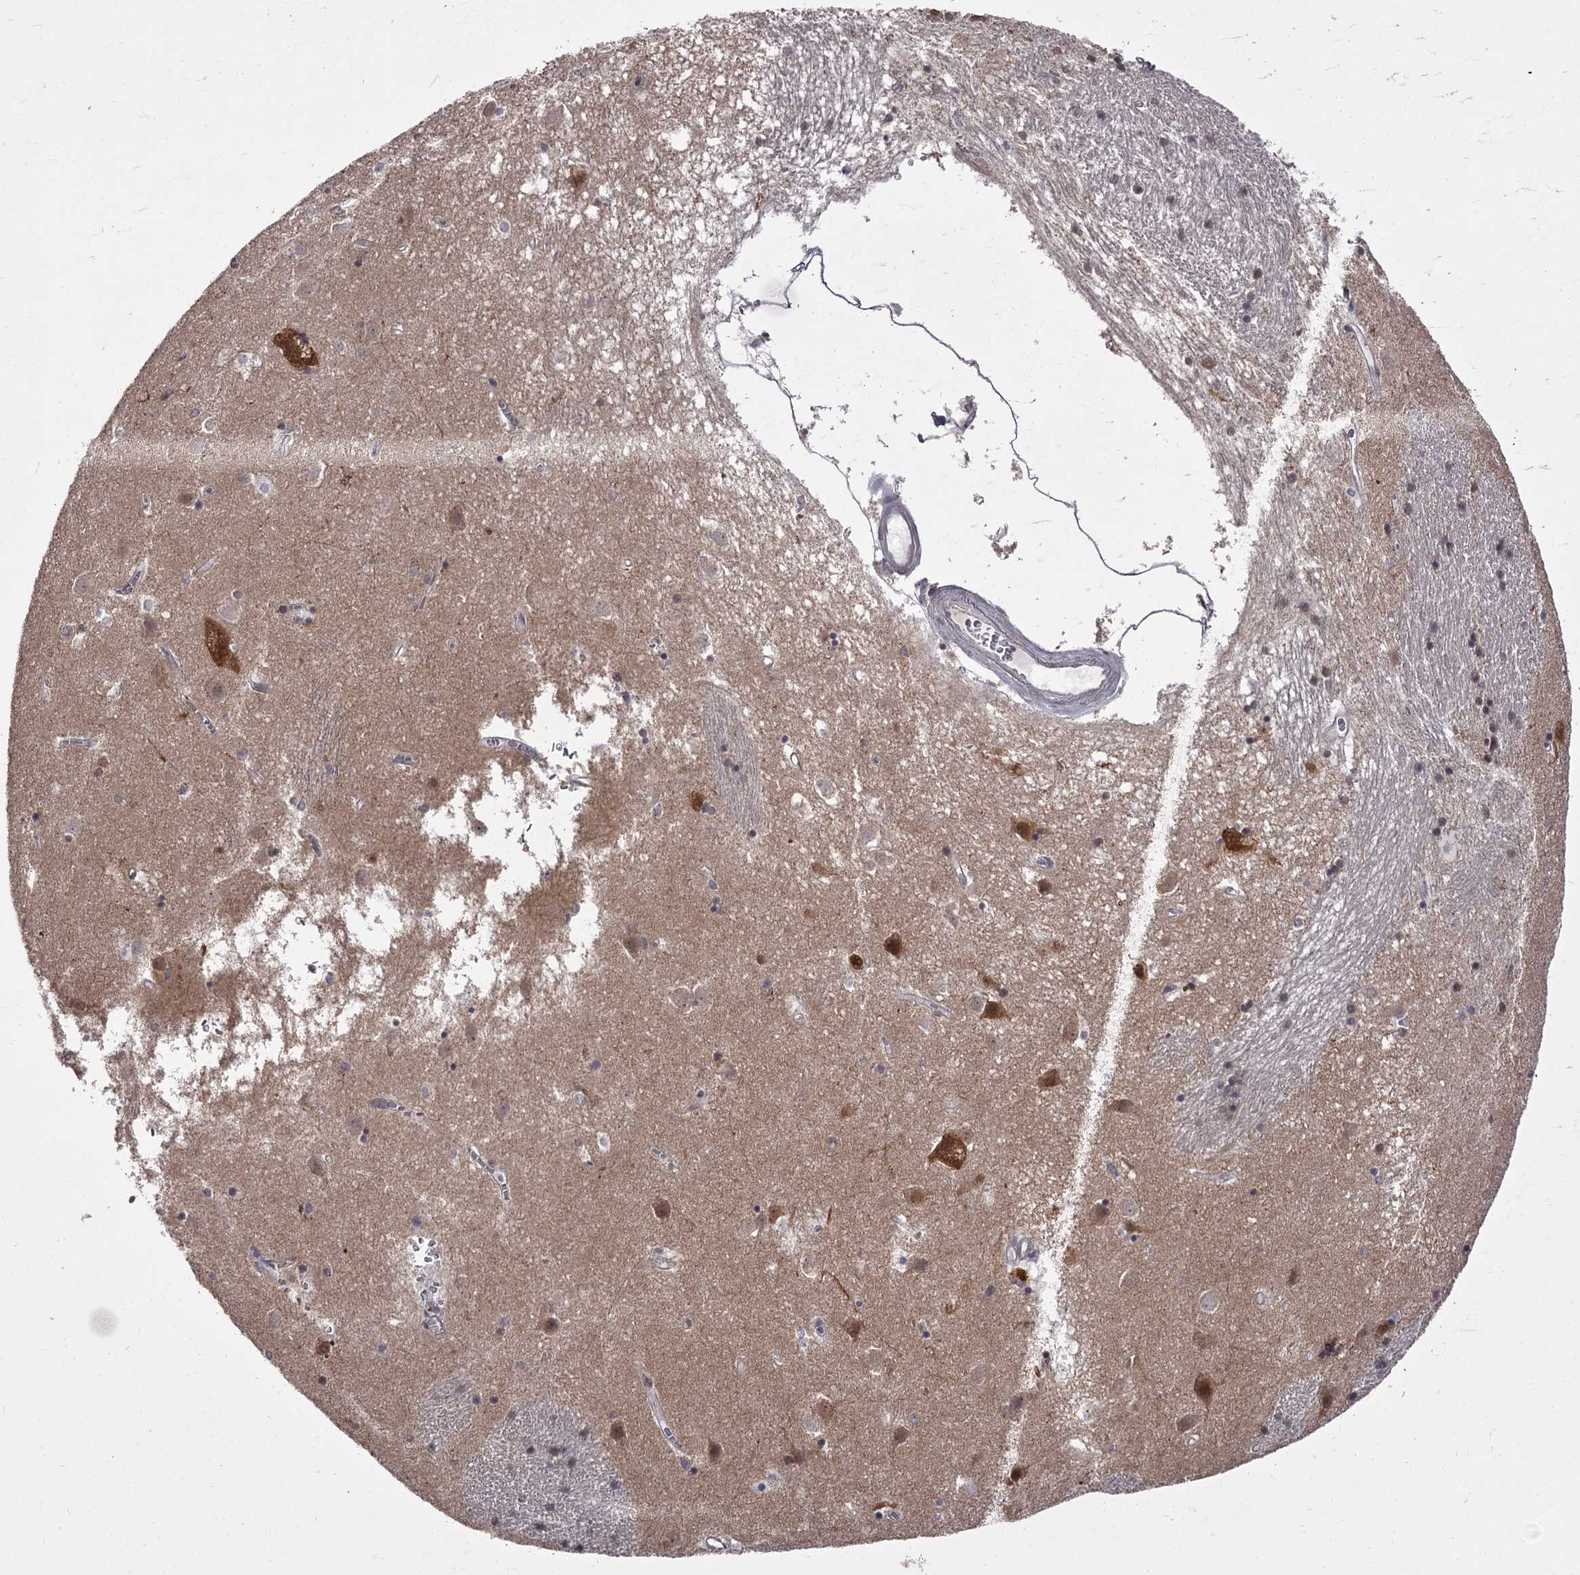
{"staining": {"intensity": "weak", "quantity": "<25%", "location": "cytoplasmic/membranous"}, "tissue": "caudate", "cell_type": "Glial cells", "image_type": "normal", "snomed": [{"axis": "morphology", "description": "Normal tissue, NOS"}, {"axis": "topography", "description": "Lateral ventricle wall"}], "caption": "A high-resolution photomicrograph shows immunohistochemistry staining of unremarkable caudate, which demonstrates no significant expression in glial cells. The staining was performed using DAB to visualize the protein expression in brown, while the nuclei were stained in blue with hematoxylin (Magnification: 20x).", "gene": "CCDC92", "patient": {"sex": "male", "age": 70}}